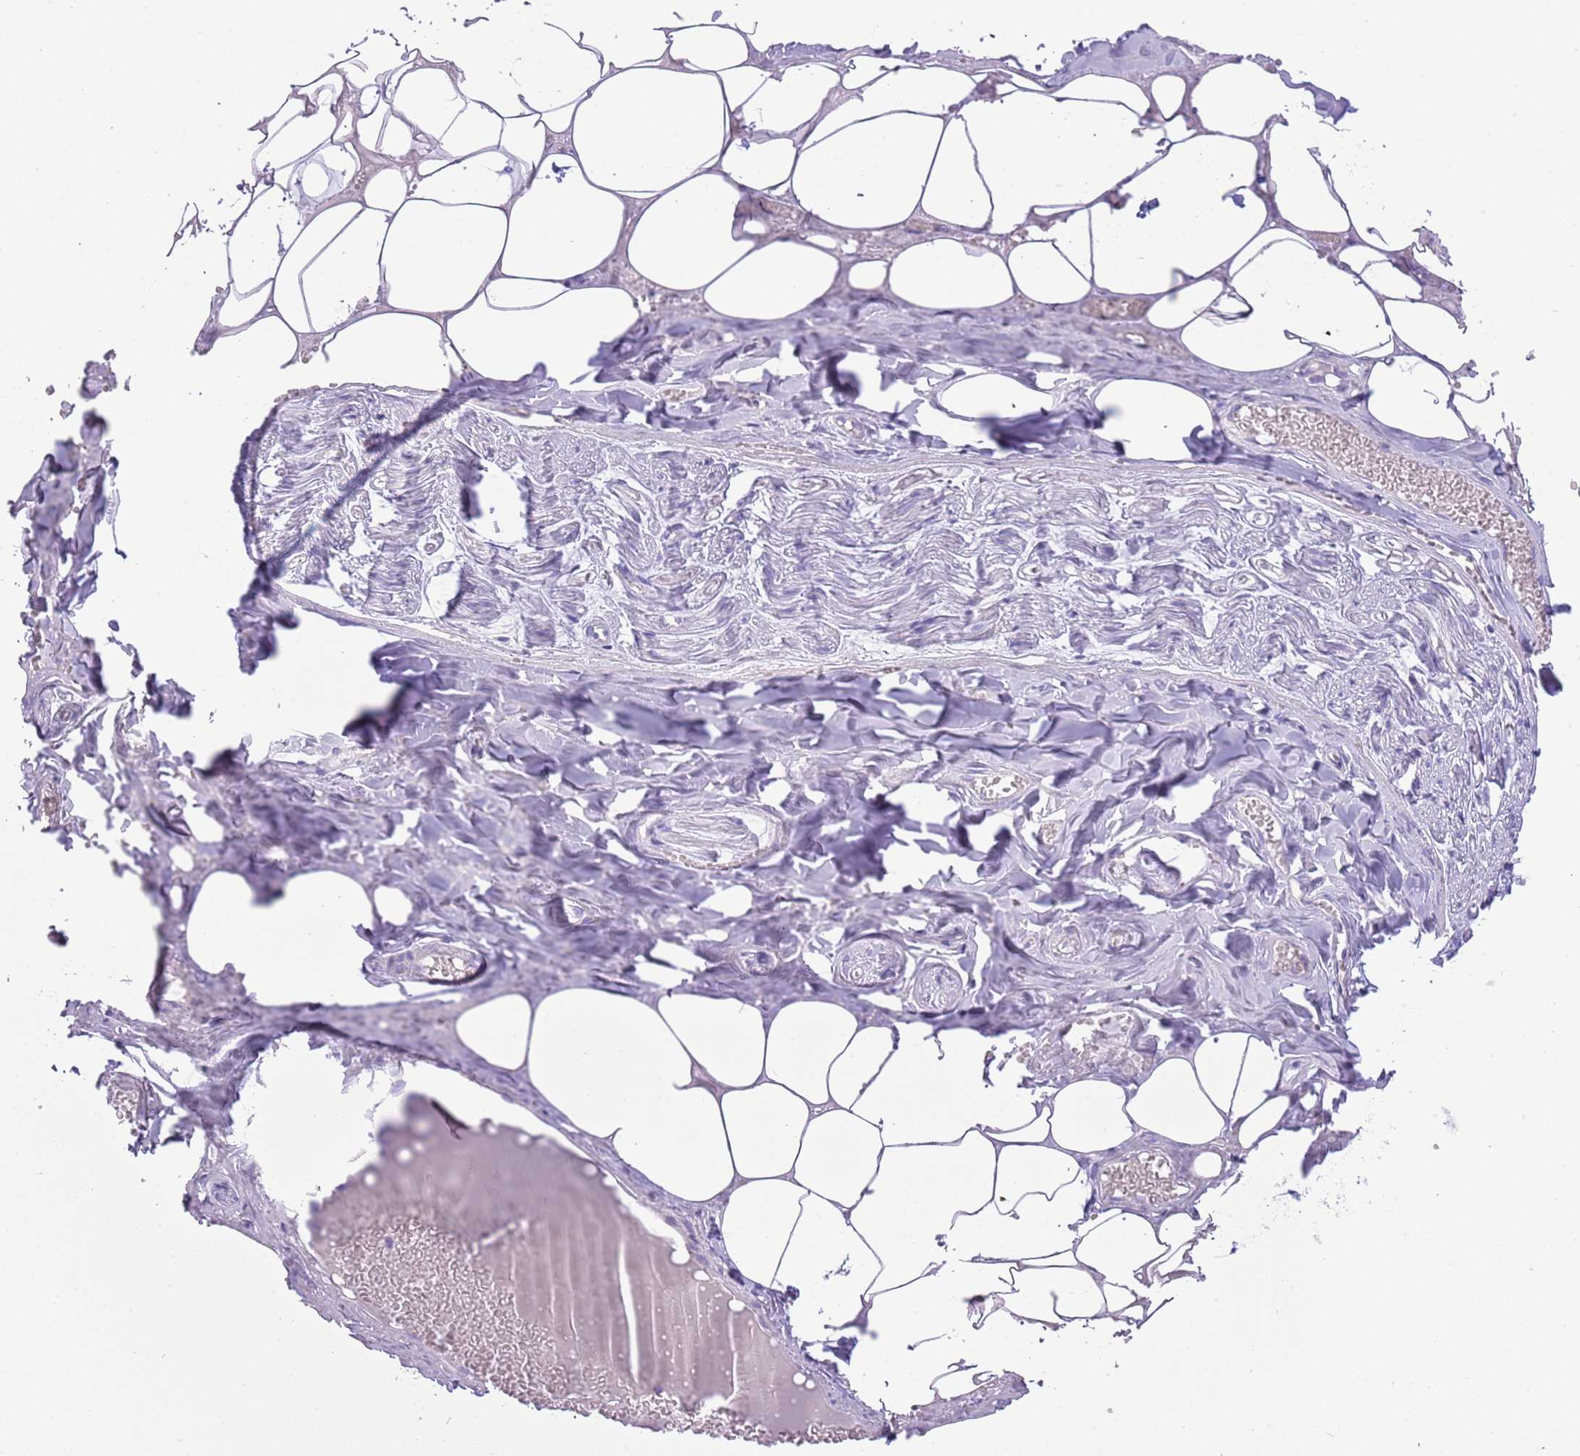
{"staining": {"intensity": "negative", "quantity": "none", "location": "none"}, "tissue": "adipose tissue", "cell_type": "Adipocytes", "image_type": "normal", "snomed": [{"axis": "morphology", "description": "Normal tissue, NOS"}, {"axis": "topography", "description": "Salivary gland"}, {"axis": "topography", "description": "Peripheral nerve tissue"}], "caption": "The image shows no staining of adipocytes in normal adipose tissue. (DAB (3,3'-diaminobenzidine) IHC, high magnification).", "gene": "ACR", "patient": {"sex": "male", "age": 38}}